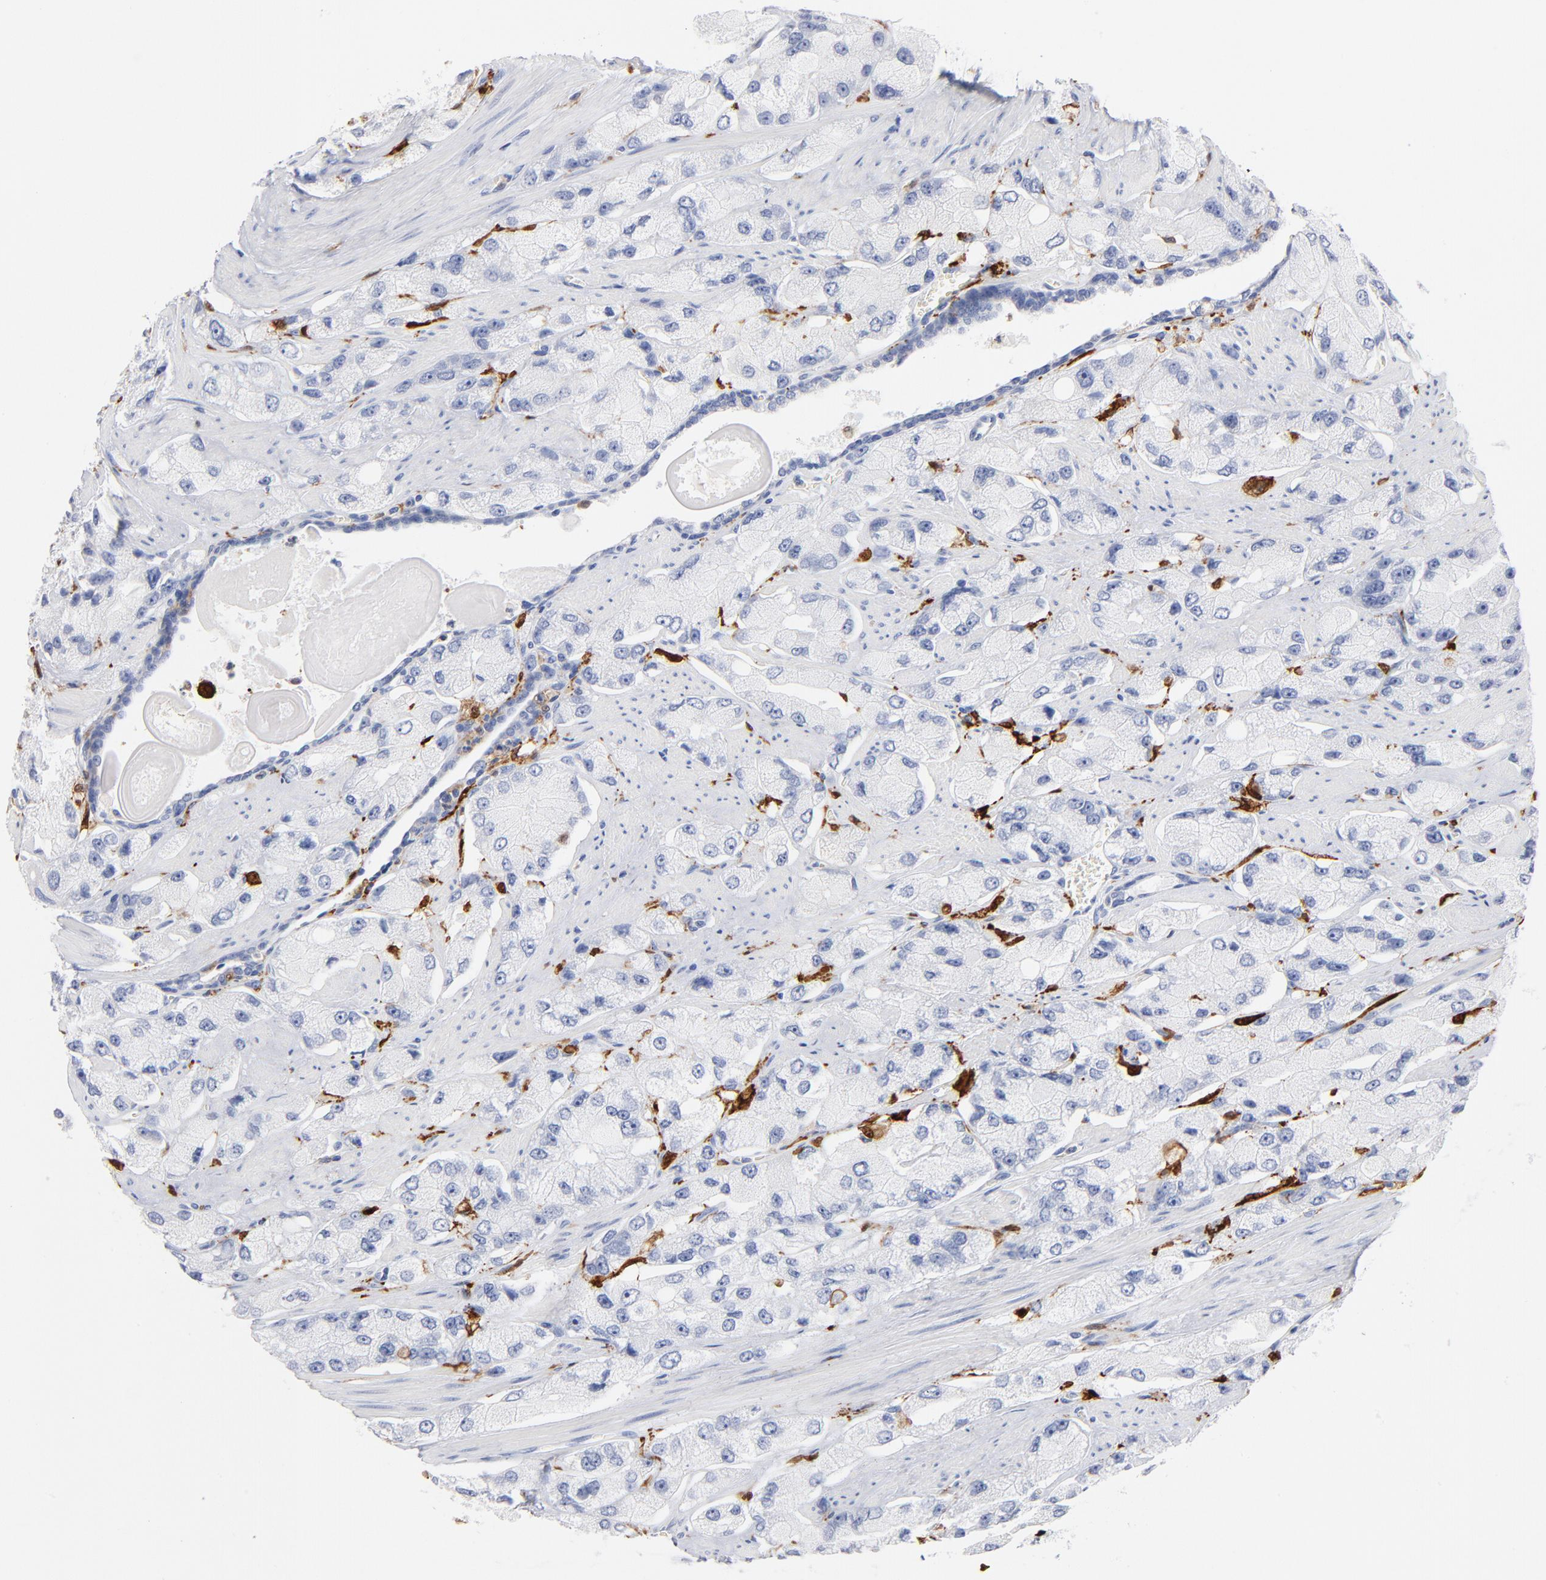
{"staining": {"intensity": "negative", "quantity": "none", "location": "none"}, "tissue": "prostate cancer", "cell_type": "Tumor cells", "image_type": "cancer", "snomed": [{"axis": "morphology", "description": "Adenocarcinoma, High grade"}, {"axis": "topography", "description": "Prostate"}], "caption": "Human adenocarcinoma (high-grade) (prostate) stained for a protein using IHC shows no positivity in tumor cells.", "gene": "IFIT2", "patient": {"sex": "male", "age": 58}}